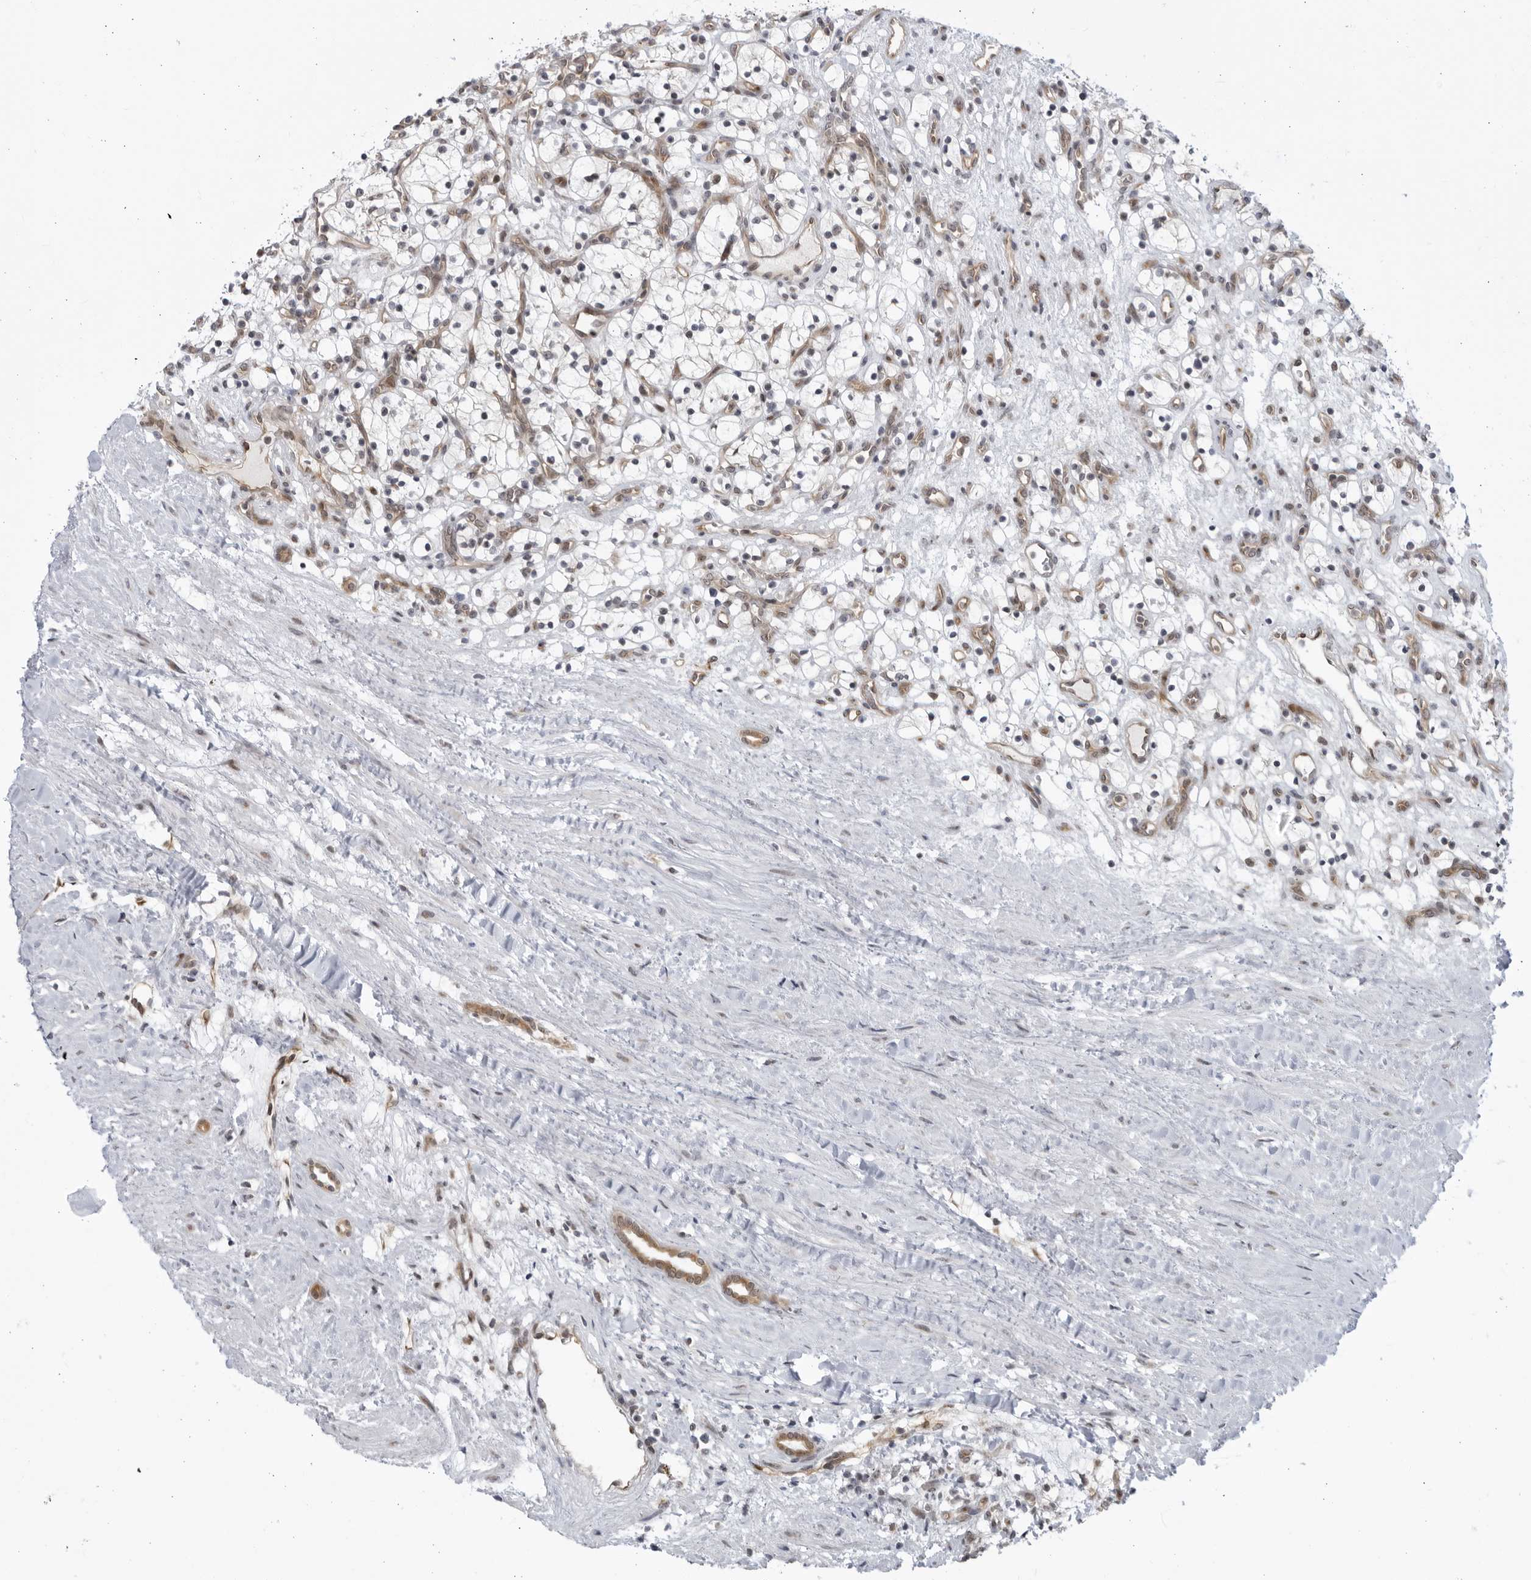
{"staining": {"intensity": "negative", "quantity": "none", "location": "none"}, "tissue": "renal cancer", "cell_type": "Tumor cells", "image_type": "cancer", "snomed": [{"axis": "morphology", "description": "Adenocarcinoma, NOS"}, {"axis": "topography", "description": "Kidney"}], "caption": "Photomicrograph shows no significant protein staining in tumor cells of renal adenocarcinoma.", "gene": "ITGB3BP", "patient": {"sex": "female", "age": 57}}